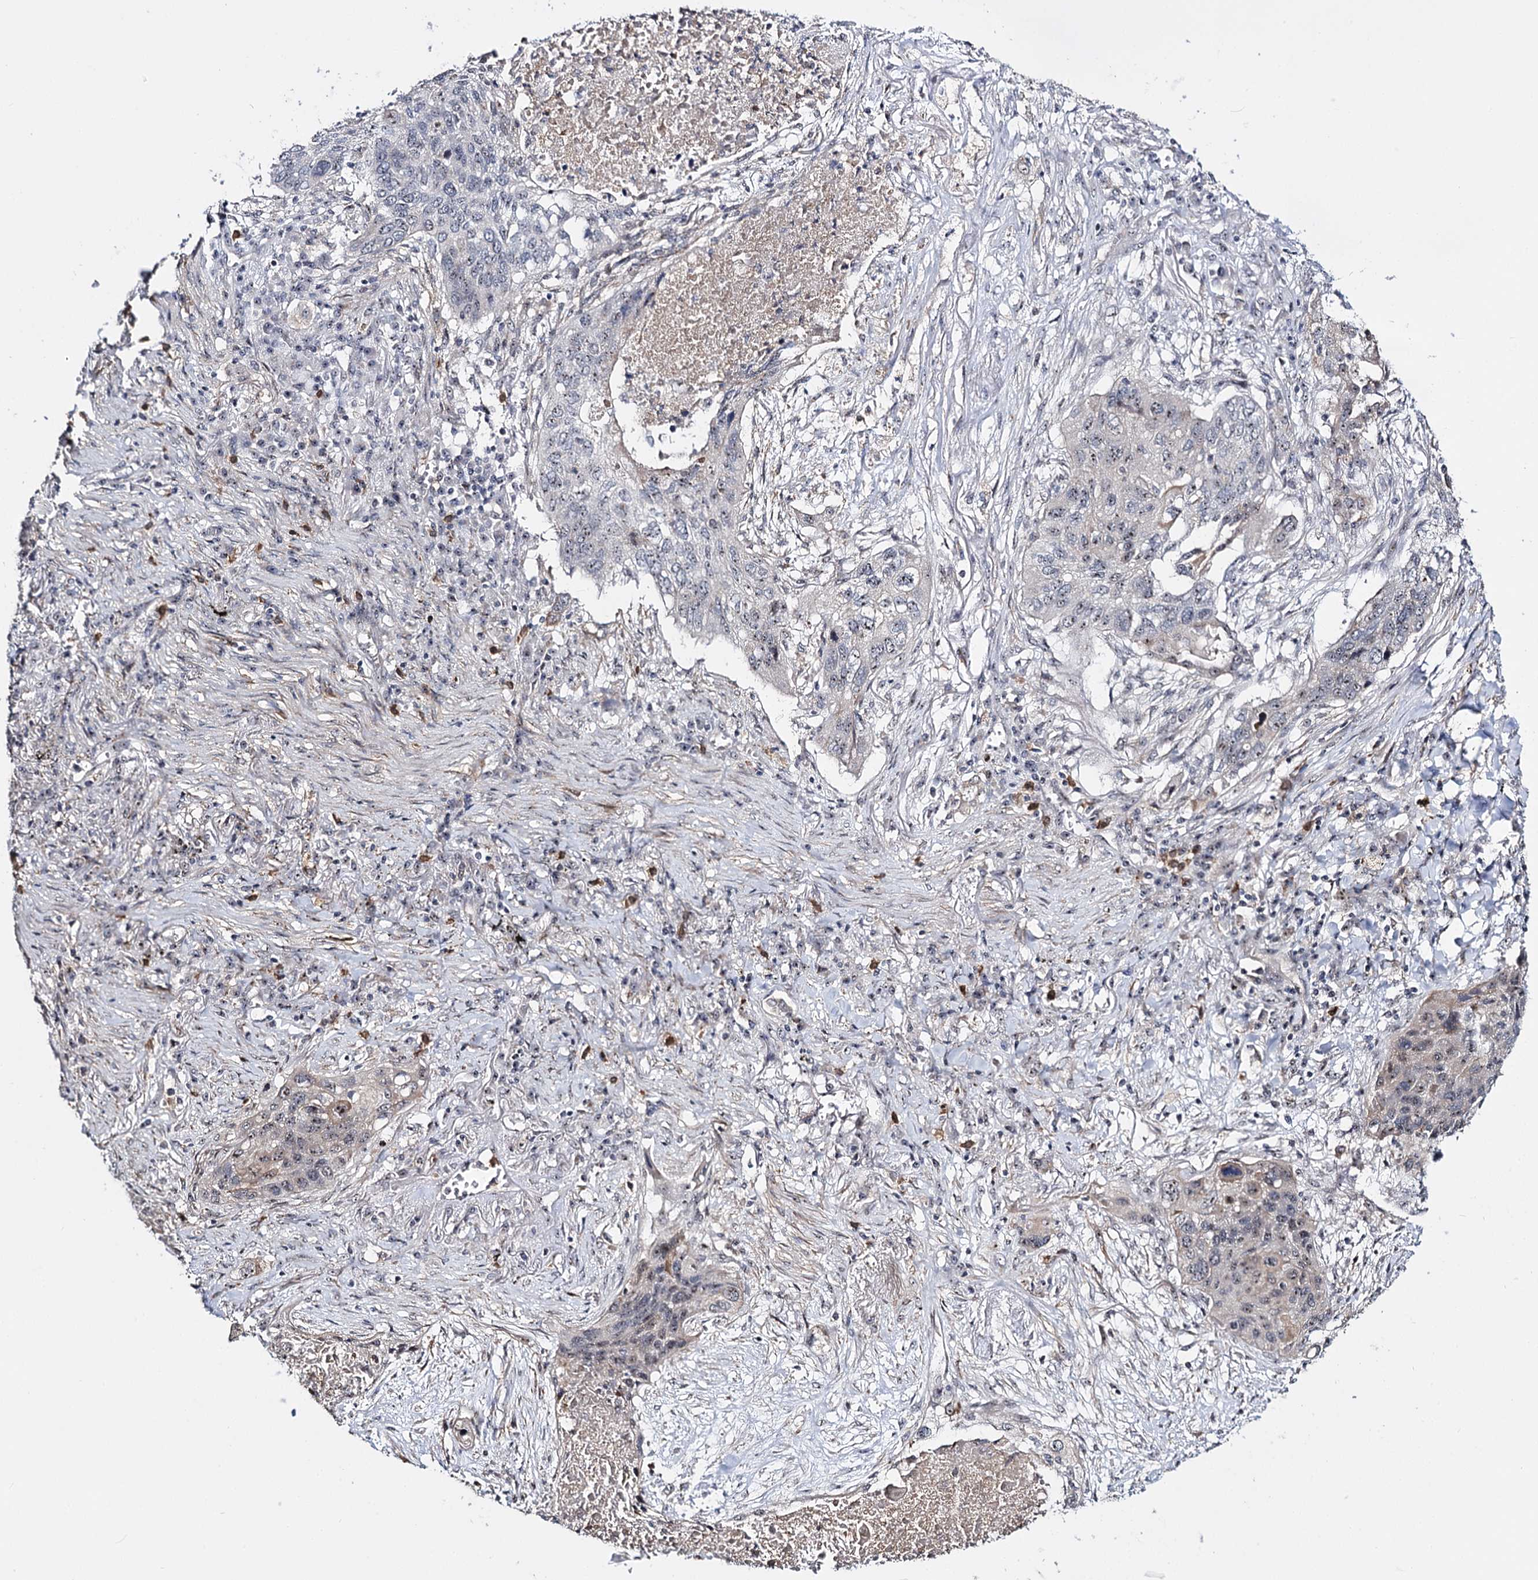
{"staining": {"intensity": "weak", "quantity": "25%-75%", "location": "nuclear"}, "tissue": "lung cancer", "cell_type": "Tumor cells", "image_type": "cancer", "snomed": [{"axis": "morphology", "description": "Squamous cell carcinoma, NOS"}, {"axis": "topography", "description": "Lung"}], "caption": "Tumor cells display weak nuclear expression in approximately 25%-75% of cells in lung squamous cell carcinoma.", "gene": "SUPT20H", "patient": {"sex": "female", "age": 63}}